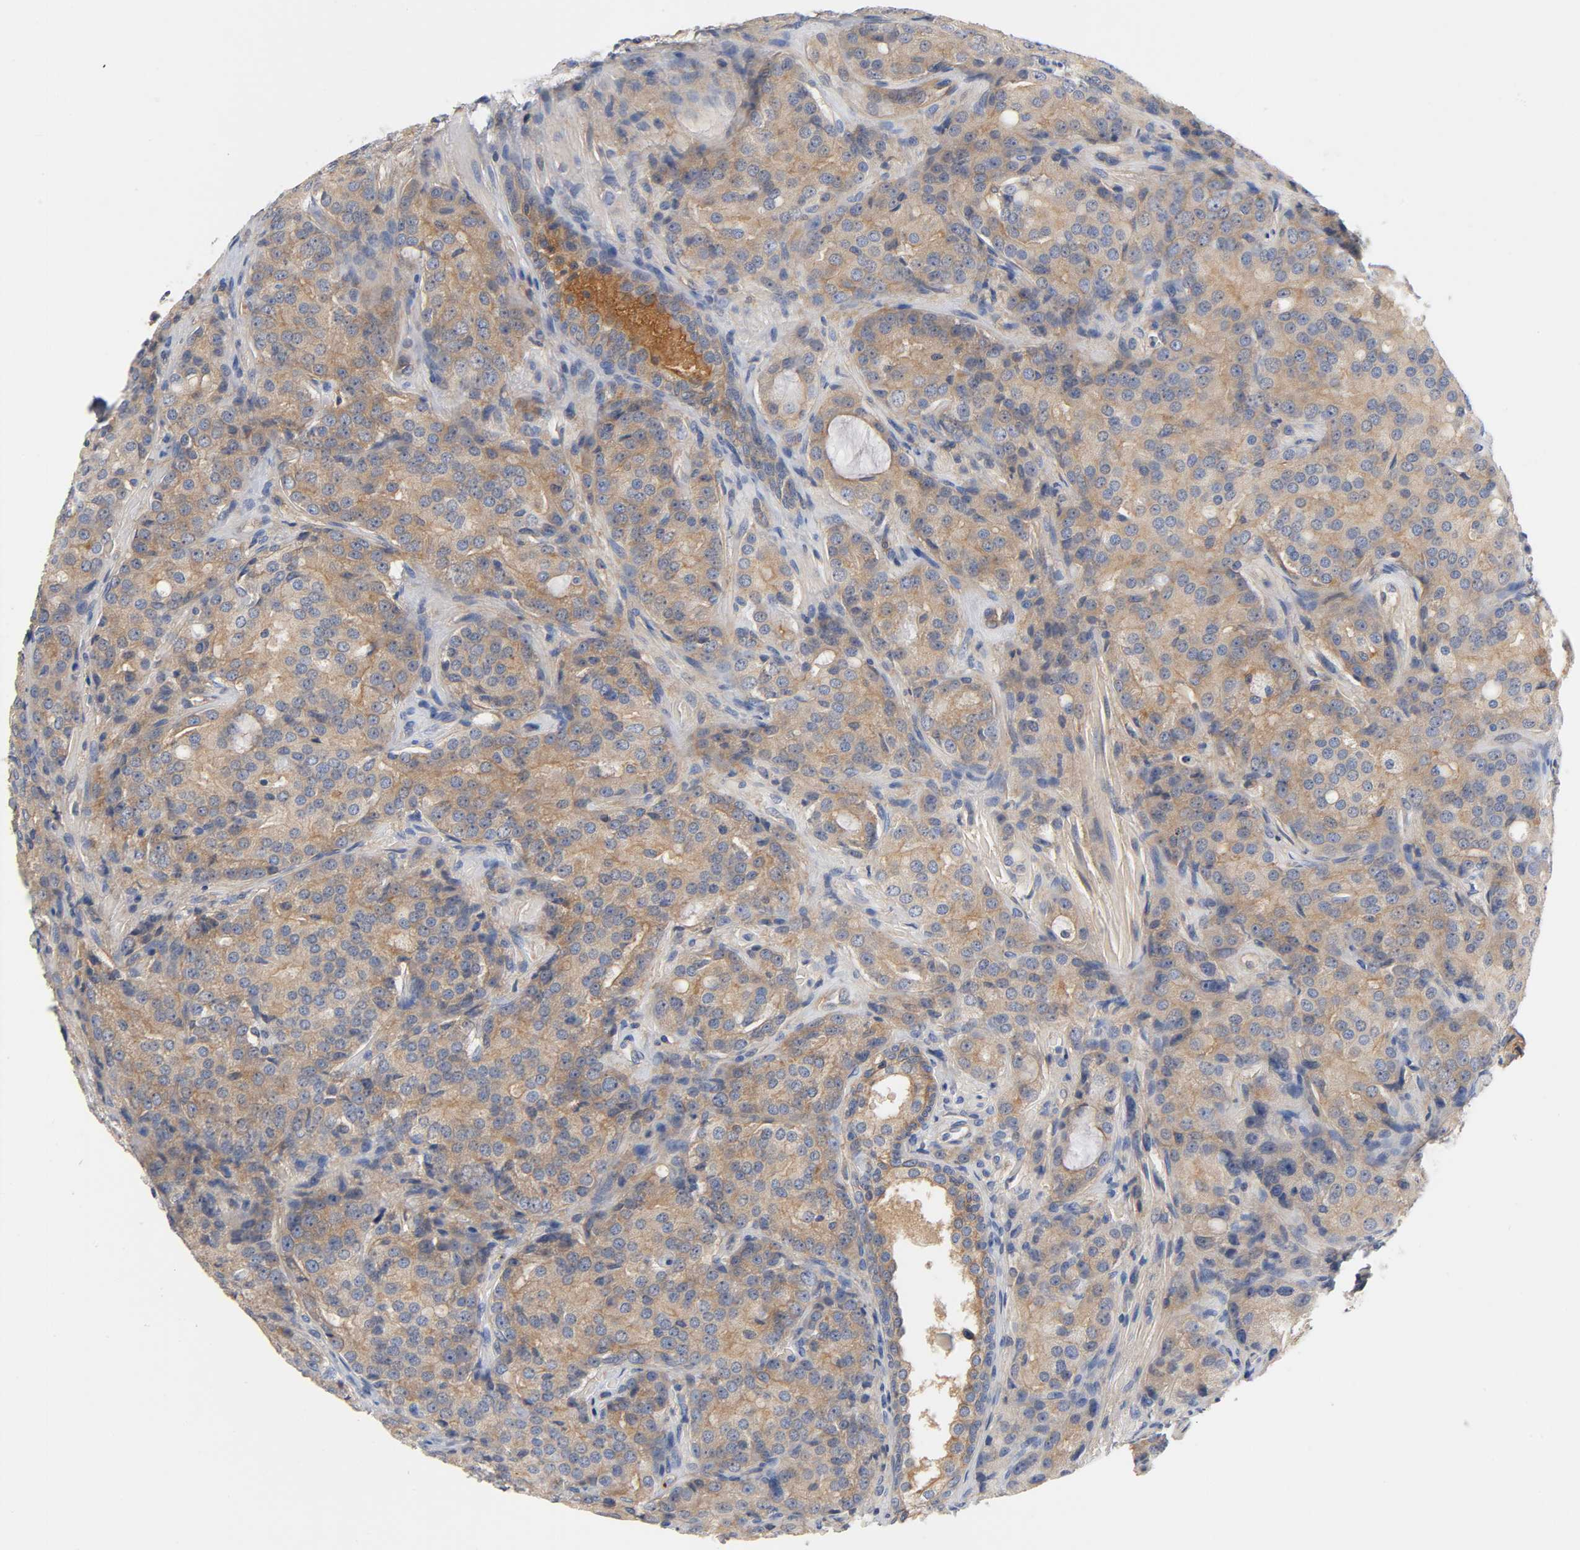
{"staining": {"intensity": "moderate", "quantity": ">75%", "location": "cytoplasmic/membranous"}, "tissue": "prostate cancer", "cell_type": "Tumor cells", "image_type": "cancer", "snomed": [{"axis": "morphology", "description": "Adenocarcinoma, High grade"}, {"axis": "topography", "description": "Prostate"}], "caption": "Immunohistochemical staining of prostate cancer (high-grade adenocarcinoma) exhibits medium levels of moderate cytoplasmic/membranous staining in about >75% of tumor cells.", "gene": "SRC", "patient": {"sex": "male", "age": 72}}